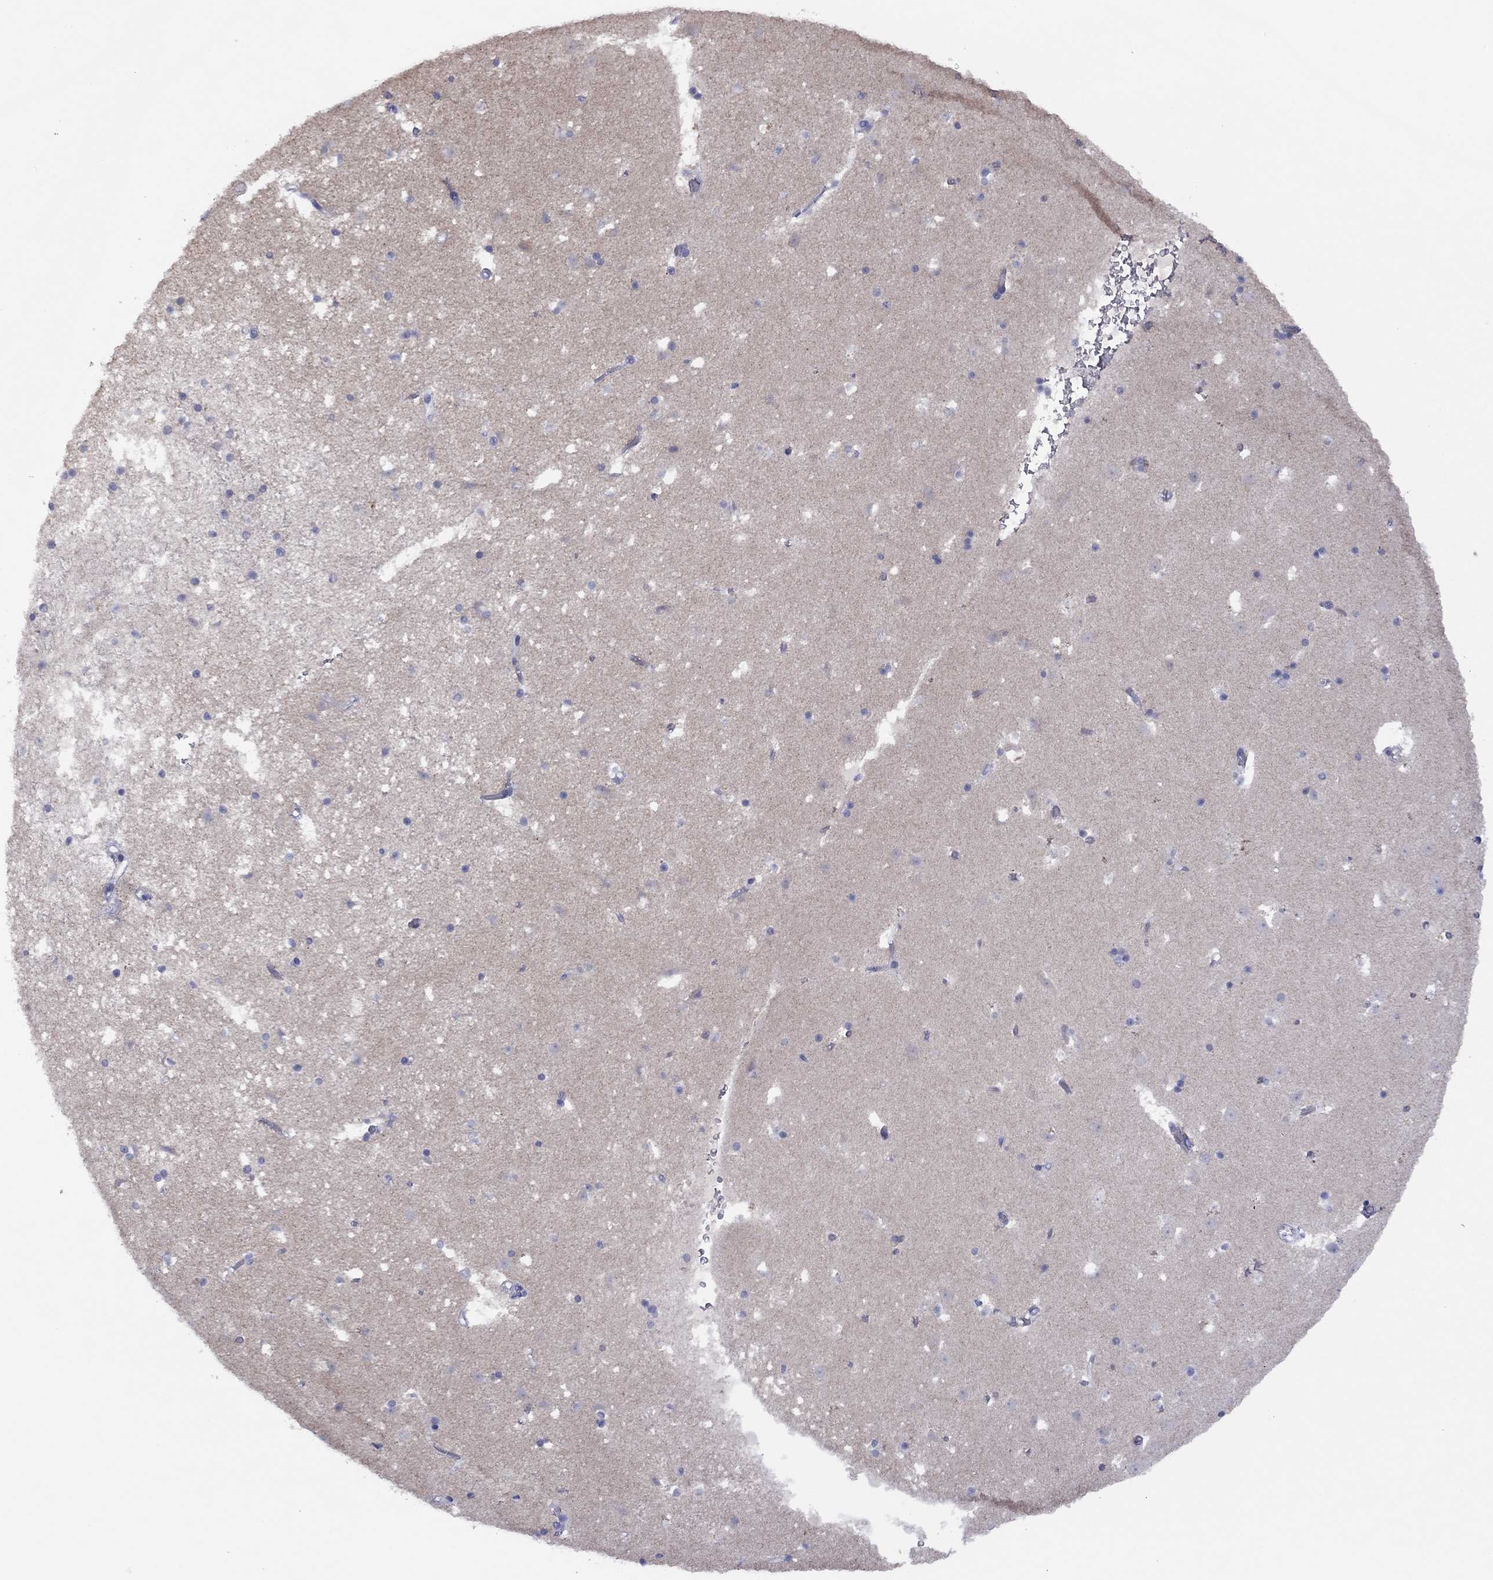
{"staining": {"intensity": "negative", "quantity": "none", "location": "none"}, "tissue": "caudate", "cell_type": "Glial cells", "image_type": "normal", "snomed": [{"axis": "morphology", "description": "Normal tissue, NOS"}, {"axis": "topography", "description": "Lateral ventricle wall"}], "caption": "This is a photomicrograph of immunohistochemistry (IHC) staining of benign caudate, which shows no positivity in glial cells. (Stains: DAB (3,3'-diaminobenzidine) immunohistochemistry with hematoxylin counter stain, Microscopy: brightfield microscopy at high magnification).", "gene": "CYP2B6", "patient": {"sex": "female", "age": 42}}